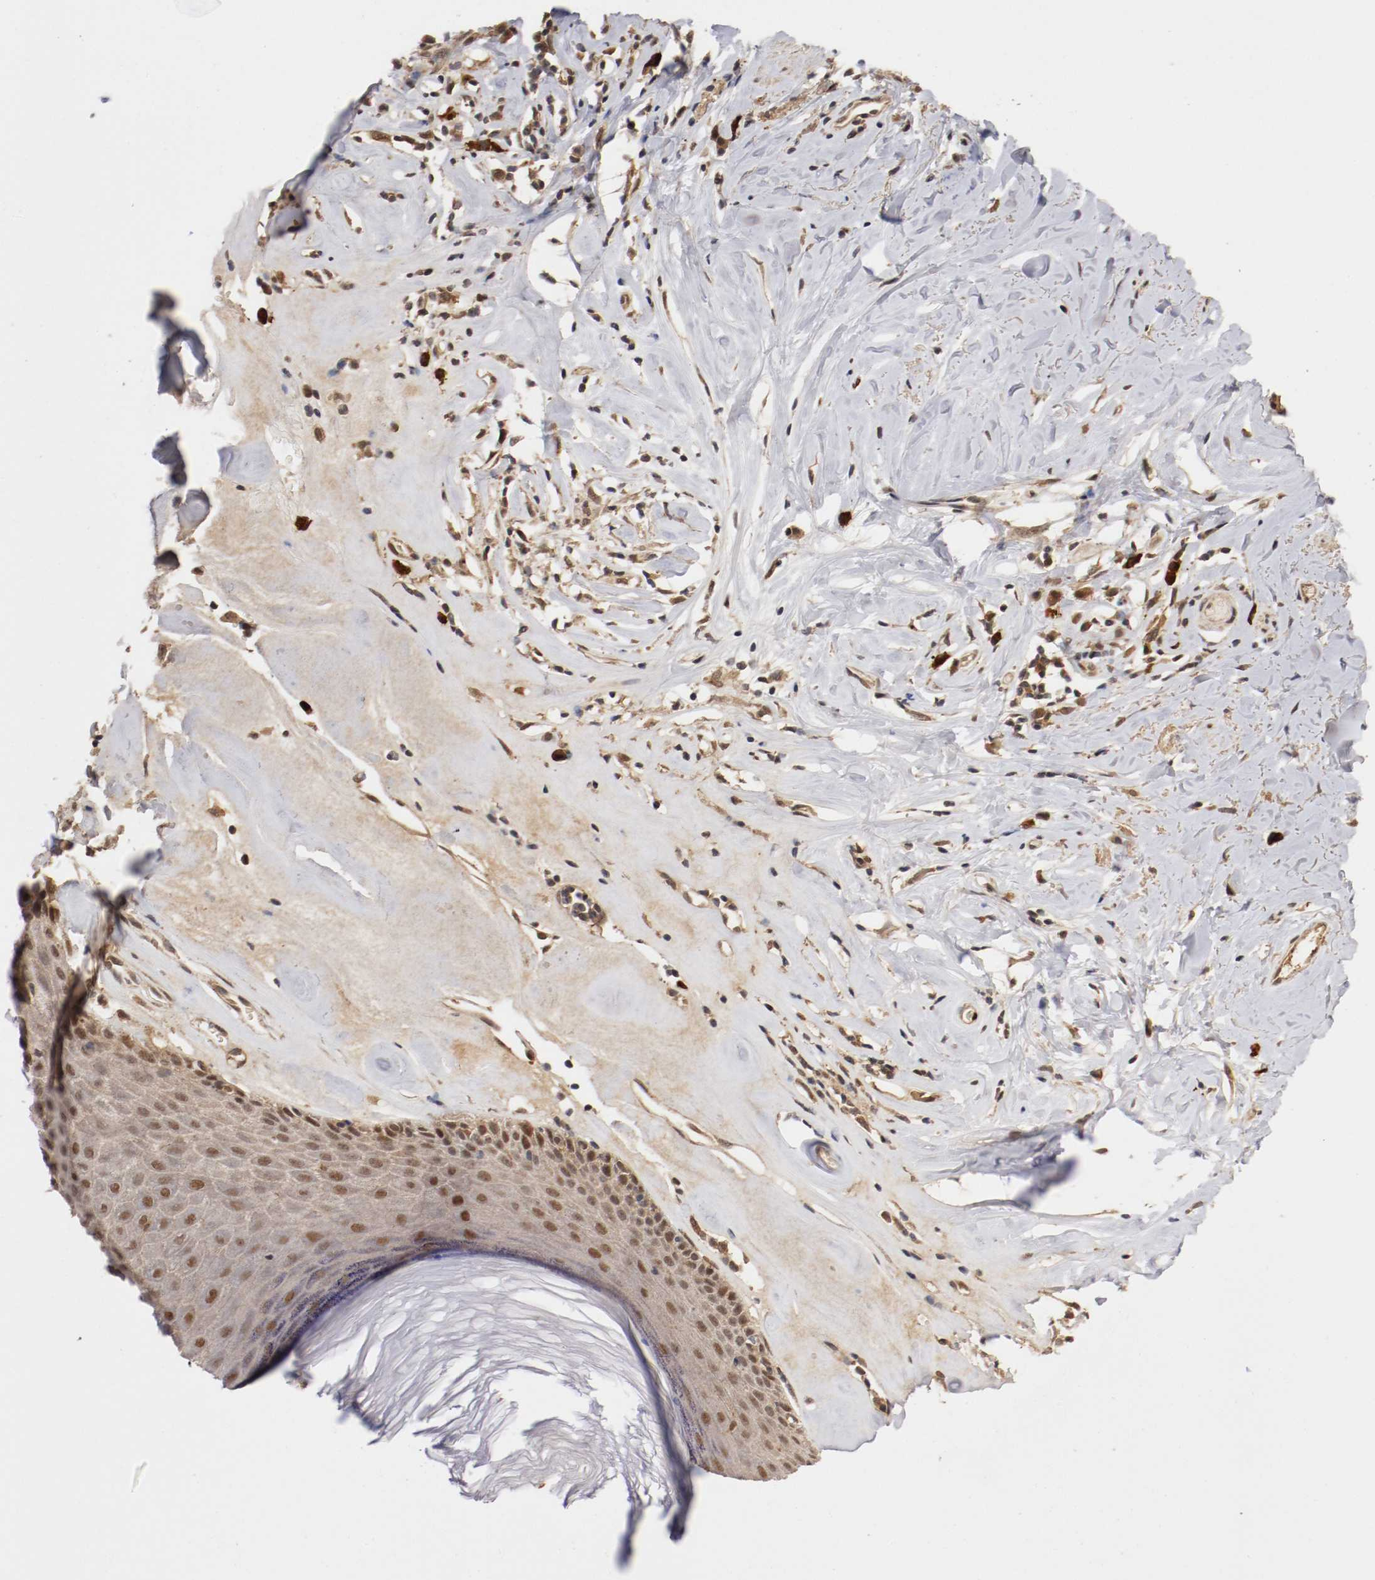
{"staining": {"intensity": "moderate", "quantity": ">75%", "location": "cytoplasmic/membranous,nuclear"}, "tissue": "skin", "cell_type": "Epidermal cells", "image_type": "normal", "snomed": [{"axis": "morphology", "description": "Normal tissue, NOS"}, {"axis": "morphology", "description": "Inflammation, NOS"}, {"axis": "topography", "description": "Vulva"}], "caption": "The photomicrograph reveals staining of normal skin, revealing moderate cytoplasmic/membranous,nuclear protein positivity (brown color) within epidermal cells. (Stains: DAB in brown, nuclei in blue, Microscopy: brightfield microscopy at high magnification).", "gene": "DNMT3B", "patient": {"sex": "female", "age": 84}}